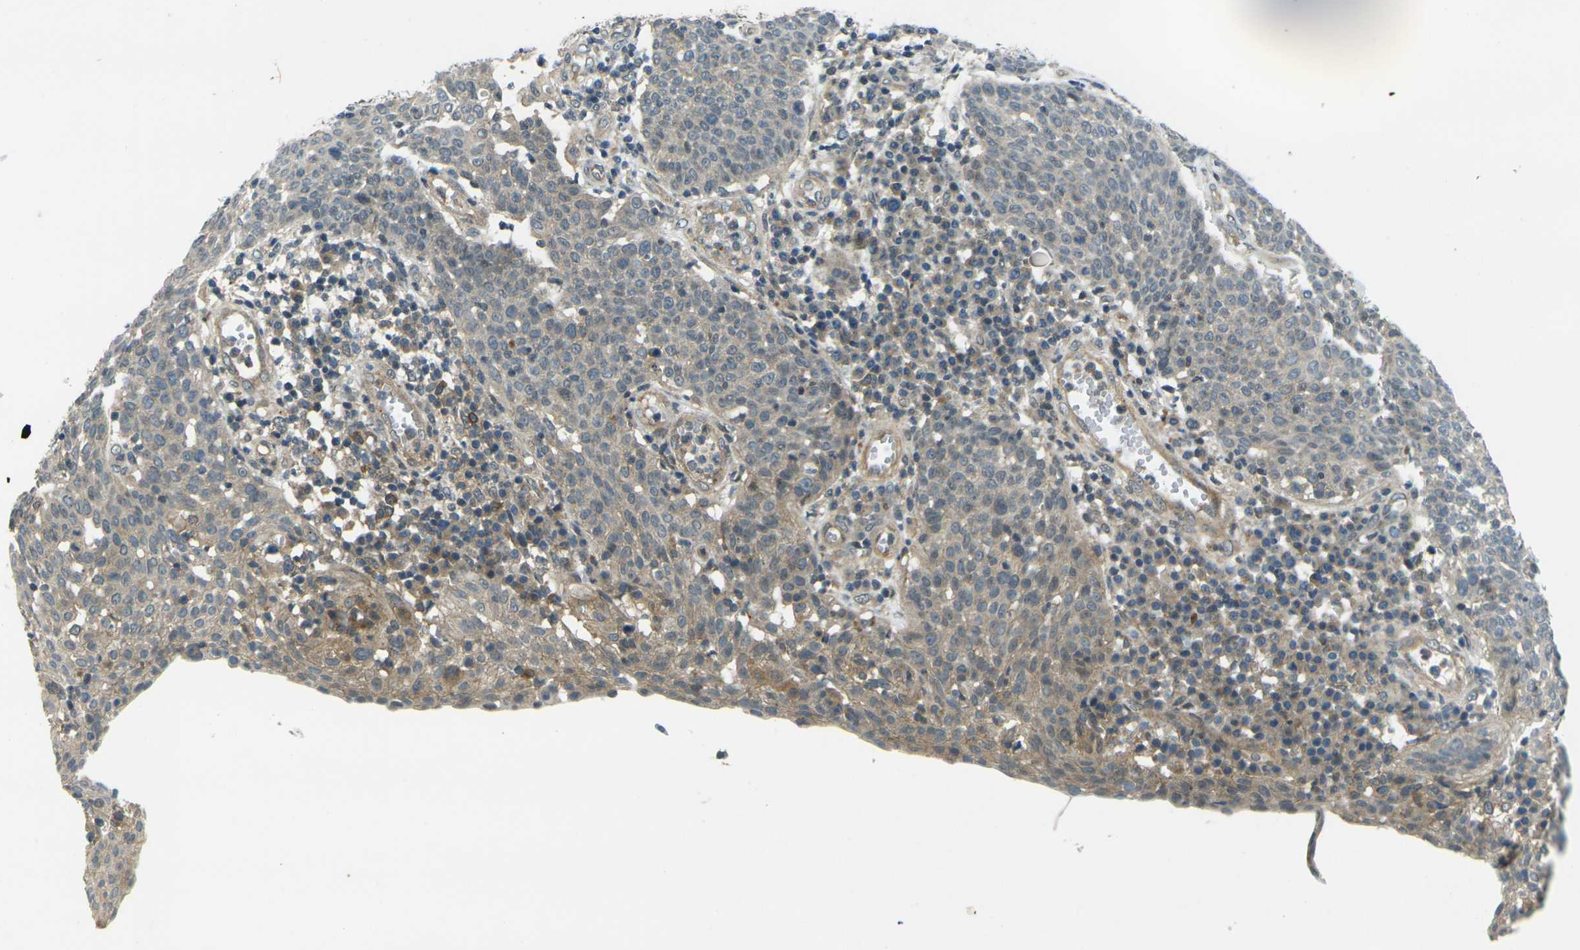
{"staining": {"intensity": "weak", "quantity": "<25%", "location": "cytoplasmic/membranous"}, "tissue": "cervical cancer", "cell_type": "Tumor cells", "image_type": "cancer", "snomed": [{"axis": "morphology", "description": "Squamous cell carcinoma, NOS"}, {"axis": "topography", "description": "Cervix"}], "caption": "IHC of cervical cancer (squamous cell carcinoma) shows no expression in tumor cells. (DAB IHC visualized using brightfield microscopy, high magnification).", "gene": "KCTD10", "patient": {"sex": "female", "age": 34}}